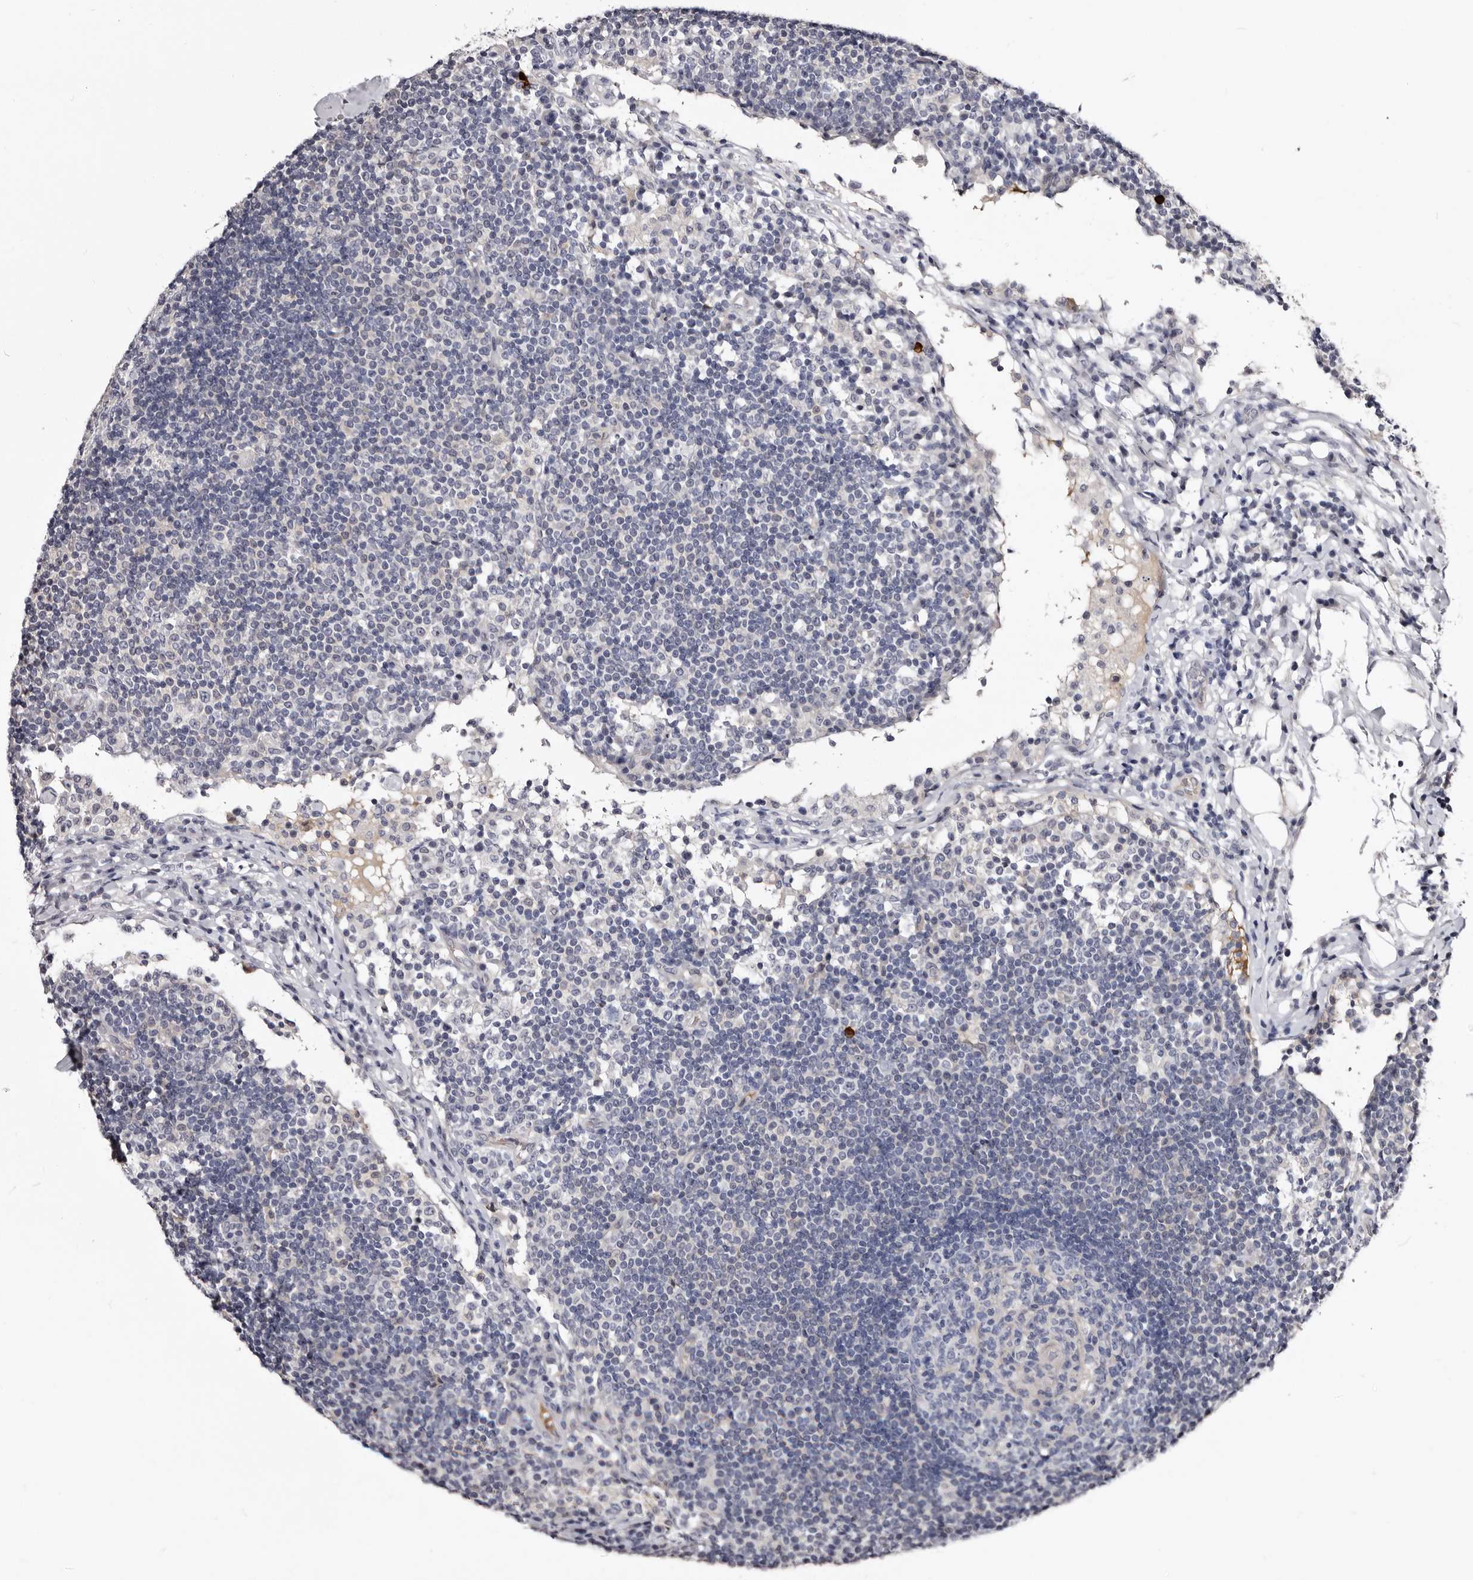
{"staining": {"intensity": "negative", "quantity": "none", "location": "none"}, "tissue": "lymph node", "cell_type": "Germinal center cells", "image_type": "normal", "snomed": [{"axis": "morphology", "description": "Normal tissue, NOS"}, {"axis": "topography", "description": "Lymph node"}], "caption": "Immunohistochemistry histopathology image of benign human lymph node stained for a protein (brown), which shows no expression in germinal center cells.", "gene": "BPGM", "patient": {"sex": "female", "age": 53}}